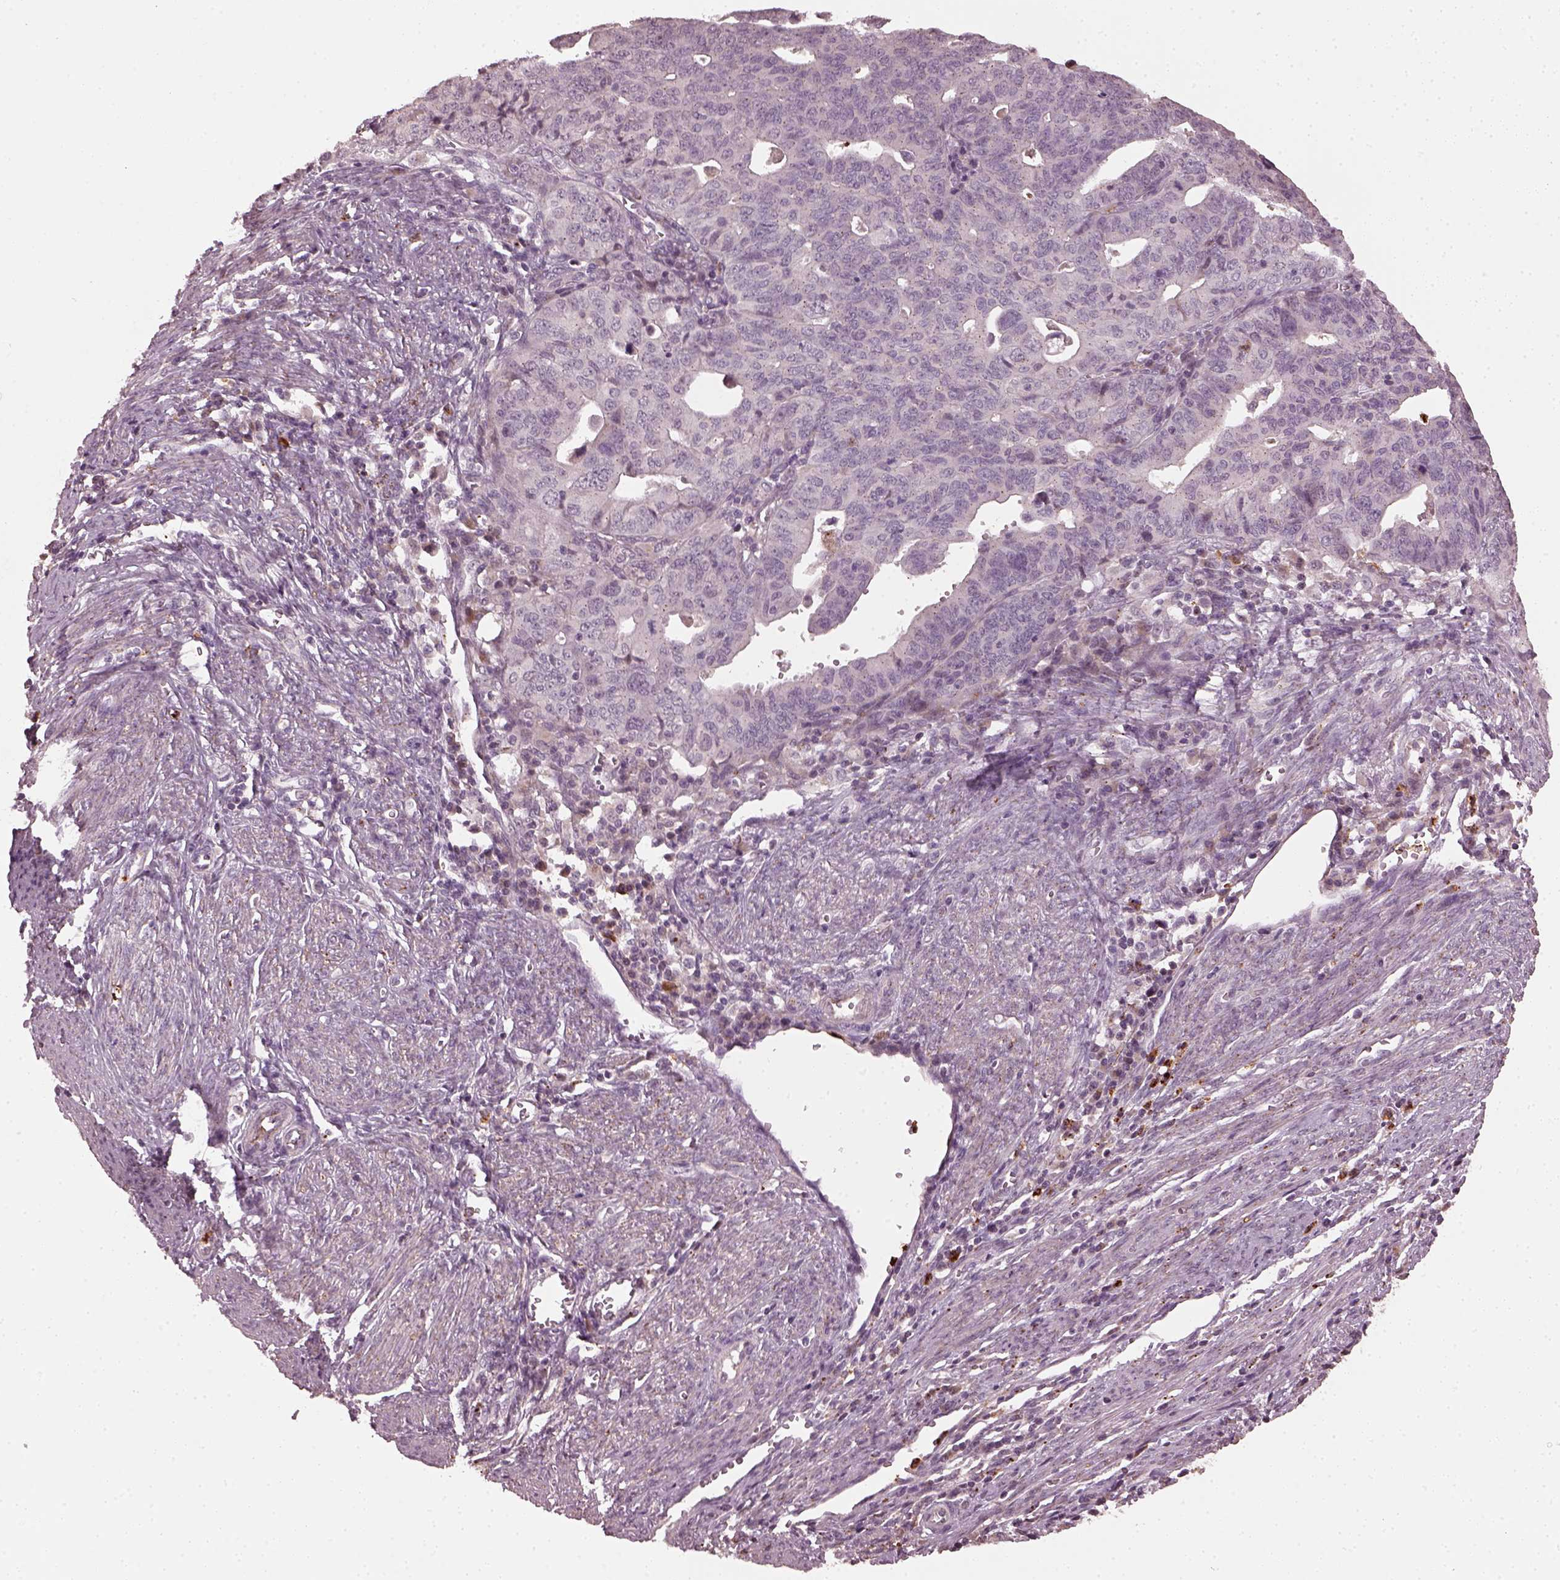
{"staining": {"intensity": "negative", "quantity": "none", "location": "none"}, "tissue": "endometrial cancer", "cell_type": "Tumor cells", "image_type": "cancer", "snomed": [{"axis": "morphology", "description": "Adenocarcinoma, NOS"}, {"axis": "topography", "description": "Endometrium"}], "caption": "A histopathology image of human endometrial cancer (adenocarcinoma) is negative for staining in tumor cells. The staining is performed using DAB brown chromogen with nuclei counter-stained in using hematoxylin.", "gene": "RUFY3", "patient": {"sex": "female", "age": 65}}